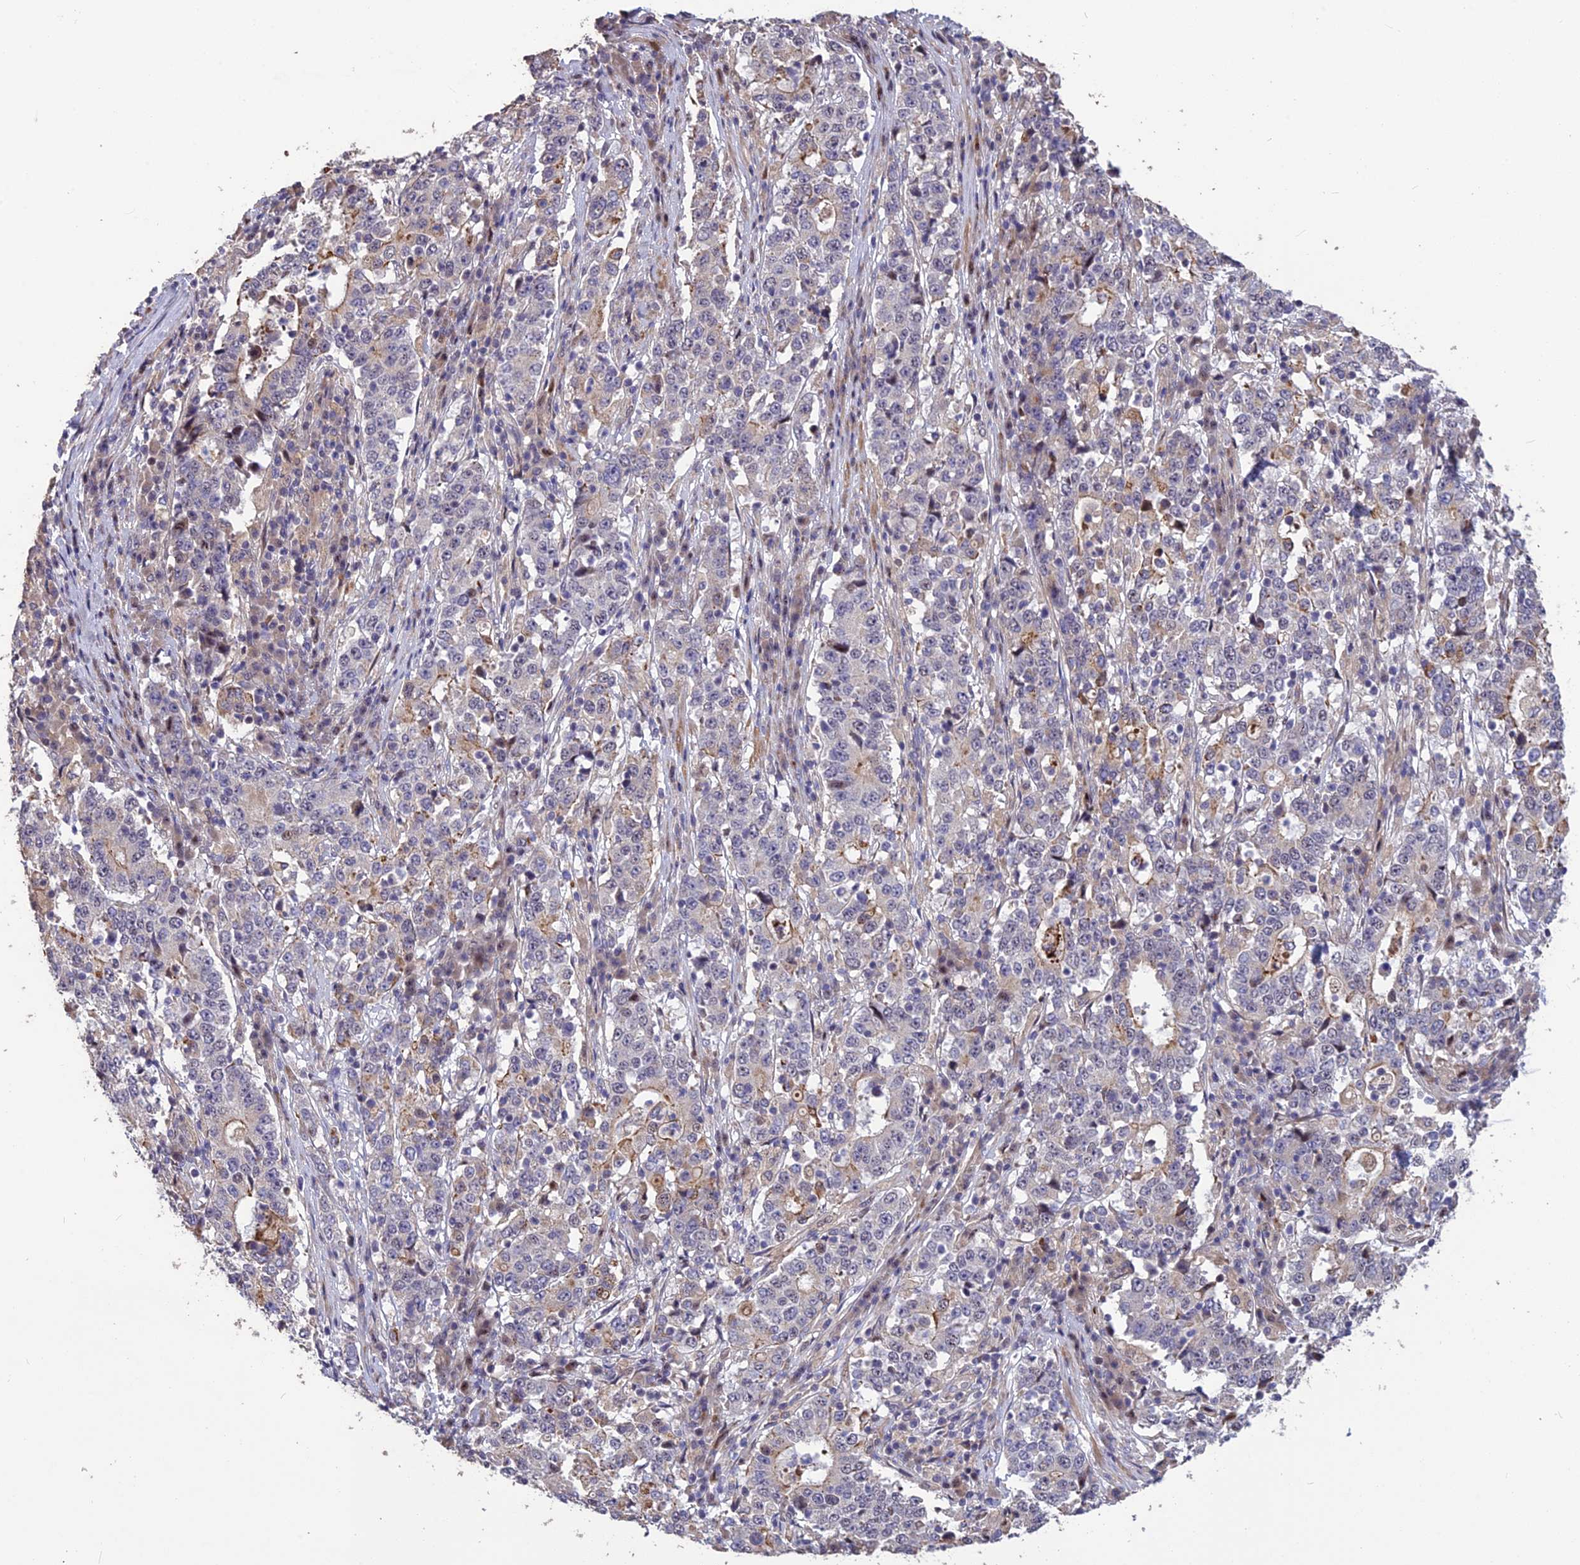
{"staining": {"intensity": "moderate", "quantity": "<25%", "location": "cytoplasmic/membranous"}, "tissue": "stomach cancer", "cell_type": "Tumor cells", "image_type": "cancer", "snomed": [{"axis": "morphology", "description": "Adenocarcinoma, NOS"}, {"axis": "topography", "description": "Stomach"}], "caption": "The immunohistochemical stain labels moderate cytoplasmic/membranous expression in tumor cells of adenocarcinoma (stomach) tissue.", "gene": "SPG21", "patient": {"sex": "male", "age": 59}}